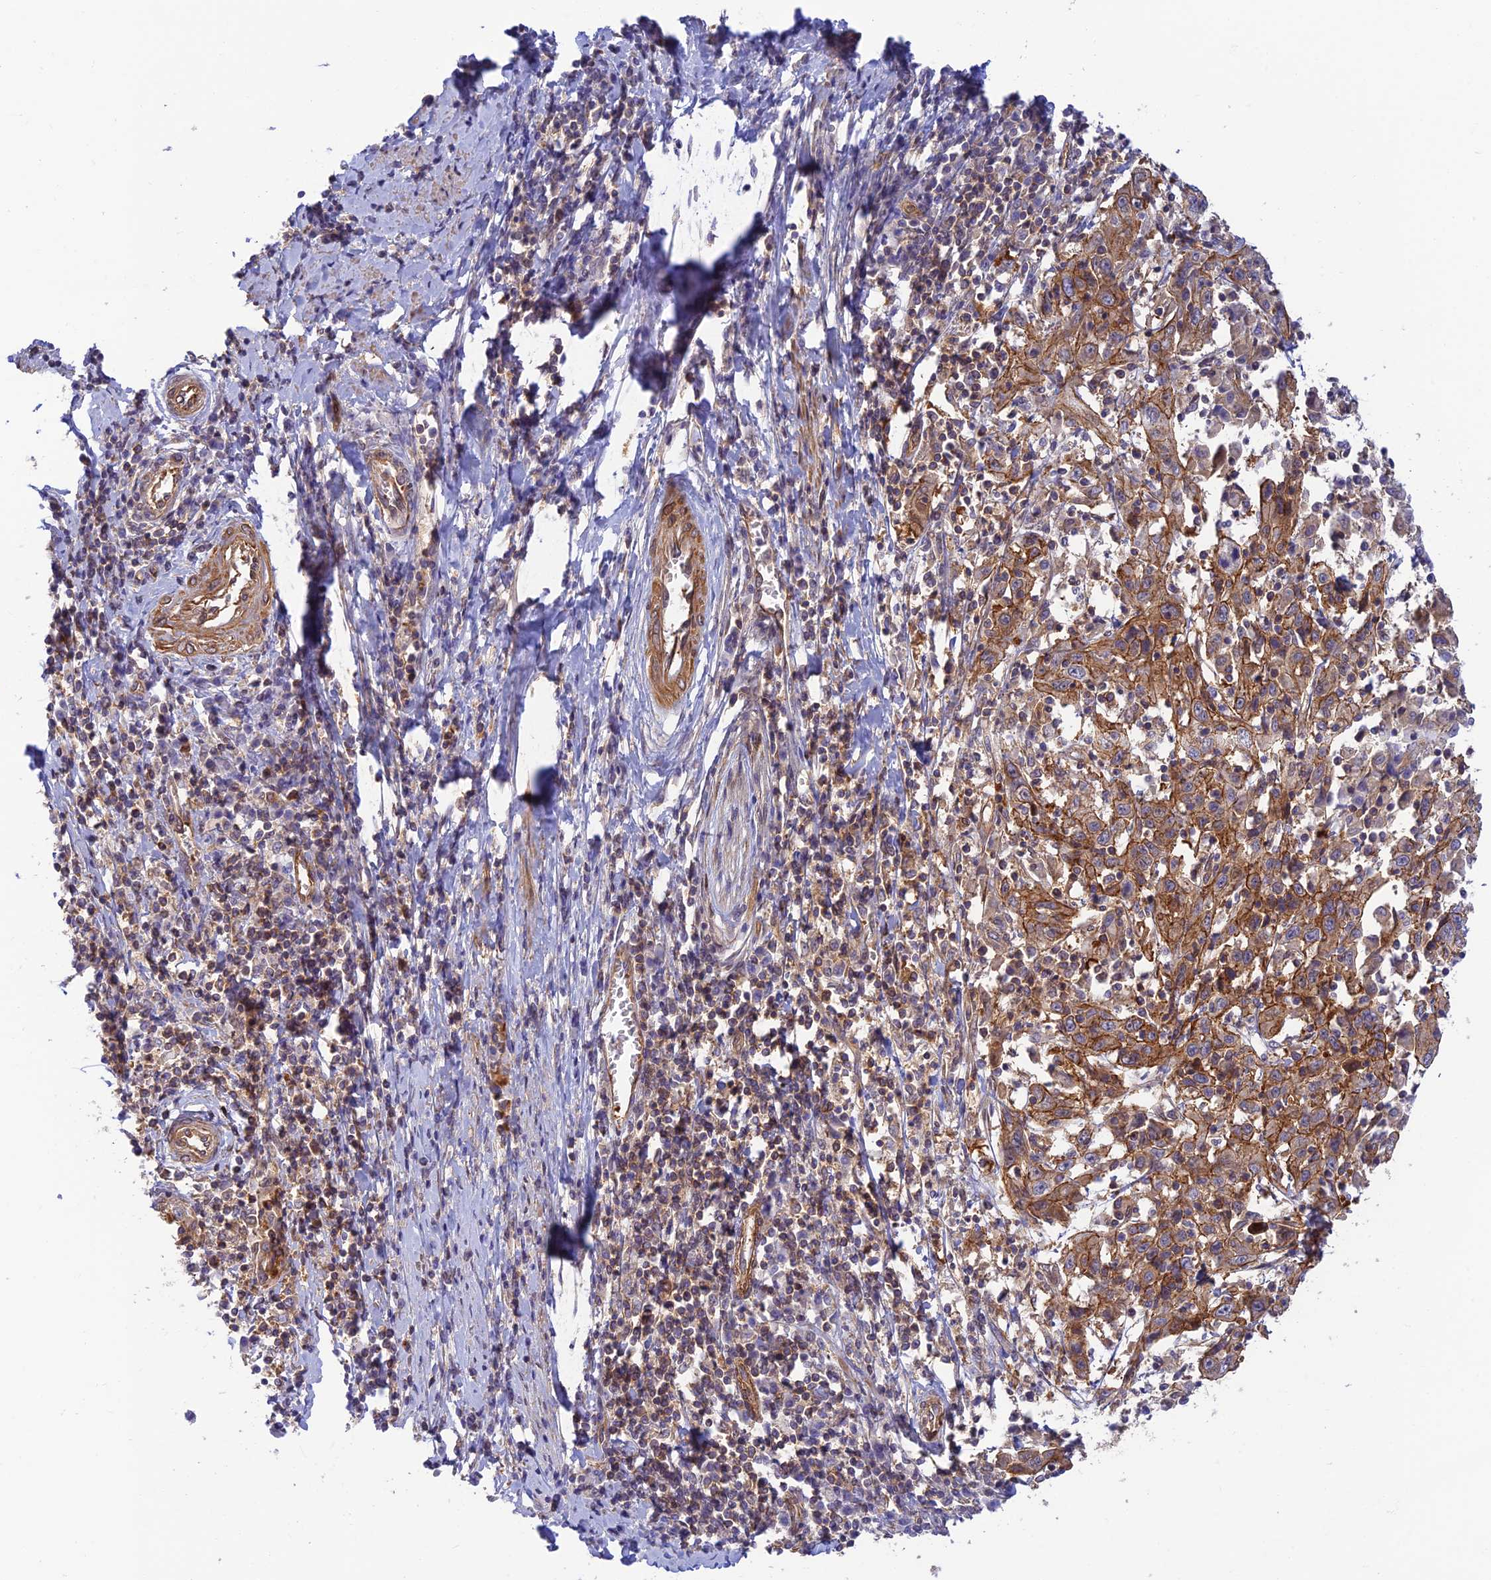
{"staining": {"intensity": "moderate", "quantity": ">75%", "location": "cytoplasmic/membranous"}, "tissue": "cervical cancer", "cell_type": "Tumor cells", "image_type": "cancer", "snomed": [{"axis": "morphology", "description": "Squamous cell carcinoma, NOS"}, {"axis": "topography", "description": "Cervix"}], "caption": "This is an image of immunohistochemistry (IHC) staining of cervical squamous cell carcinoma, which shows moderate expression in the cytoplasmic/membranous of tumor cells.", "gene": "PPP1R12C", "patient": {"sex": "female", "age": 46}}